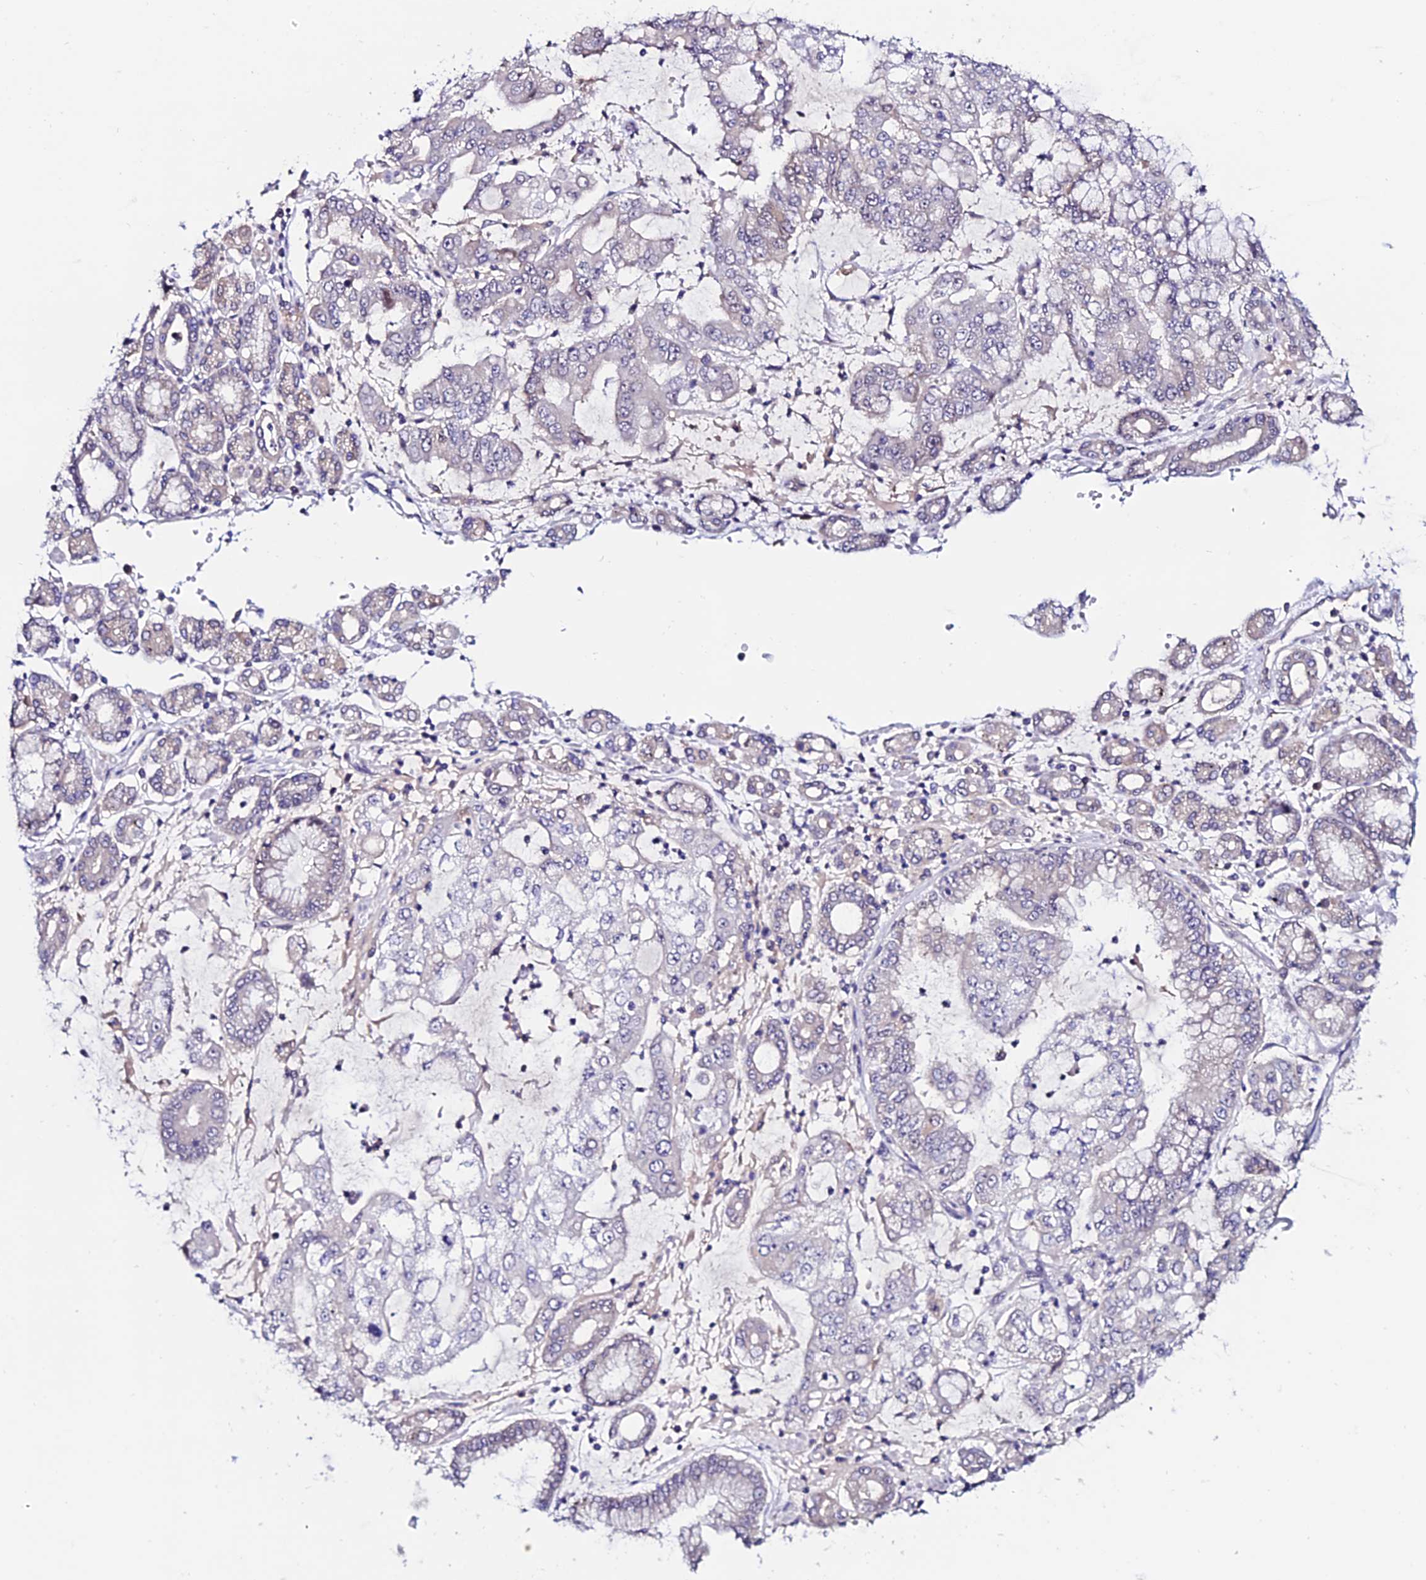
{"staining": {"intensity": "negative", "quantity": "none", "location": "none"}, "tissue": "stomach cancer", "cell_type": "Tumor cells", "image_type": "cancer", "snomed": [{"axis": "morphology", "description": "Adenocarcinoma, NOS"}, {"axis": "topography", "description": "Stomach"}], "caption": "Photomicrograph shows no protein positivity in tumor cells of stomach adenocarcinoma tissue. The staining is performed using DAB (3,3'-diaminobenzidine) brown chromogen with nuclei counter-stained in using hematoxylin.", "gene": "FZD8", "patient": {"sex": "male", "age": 76}}